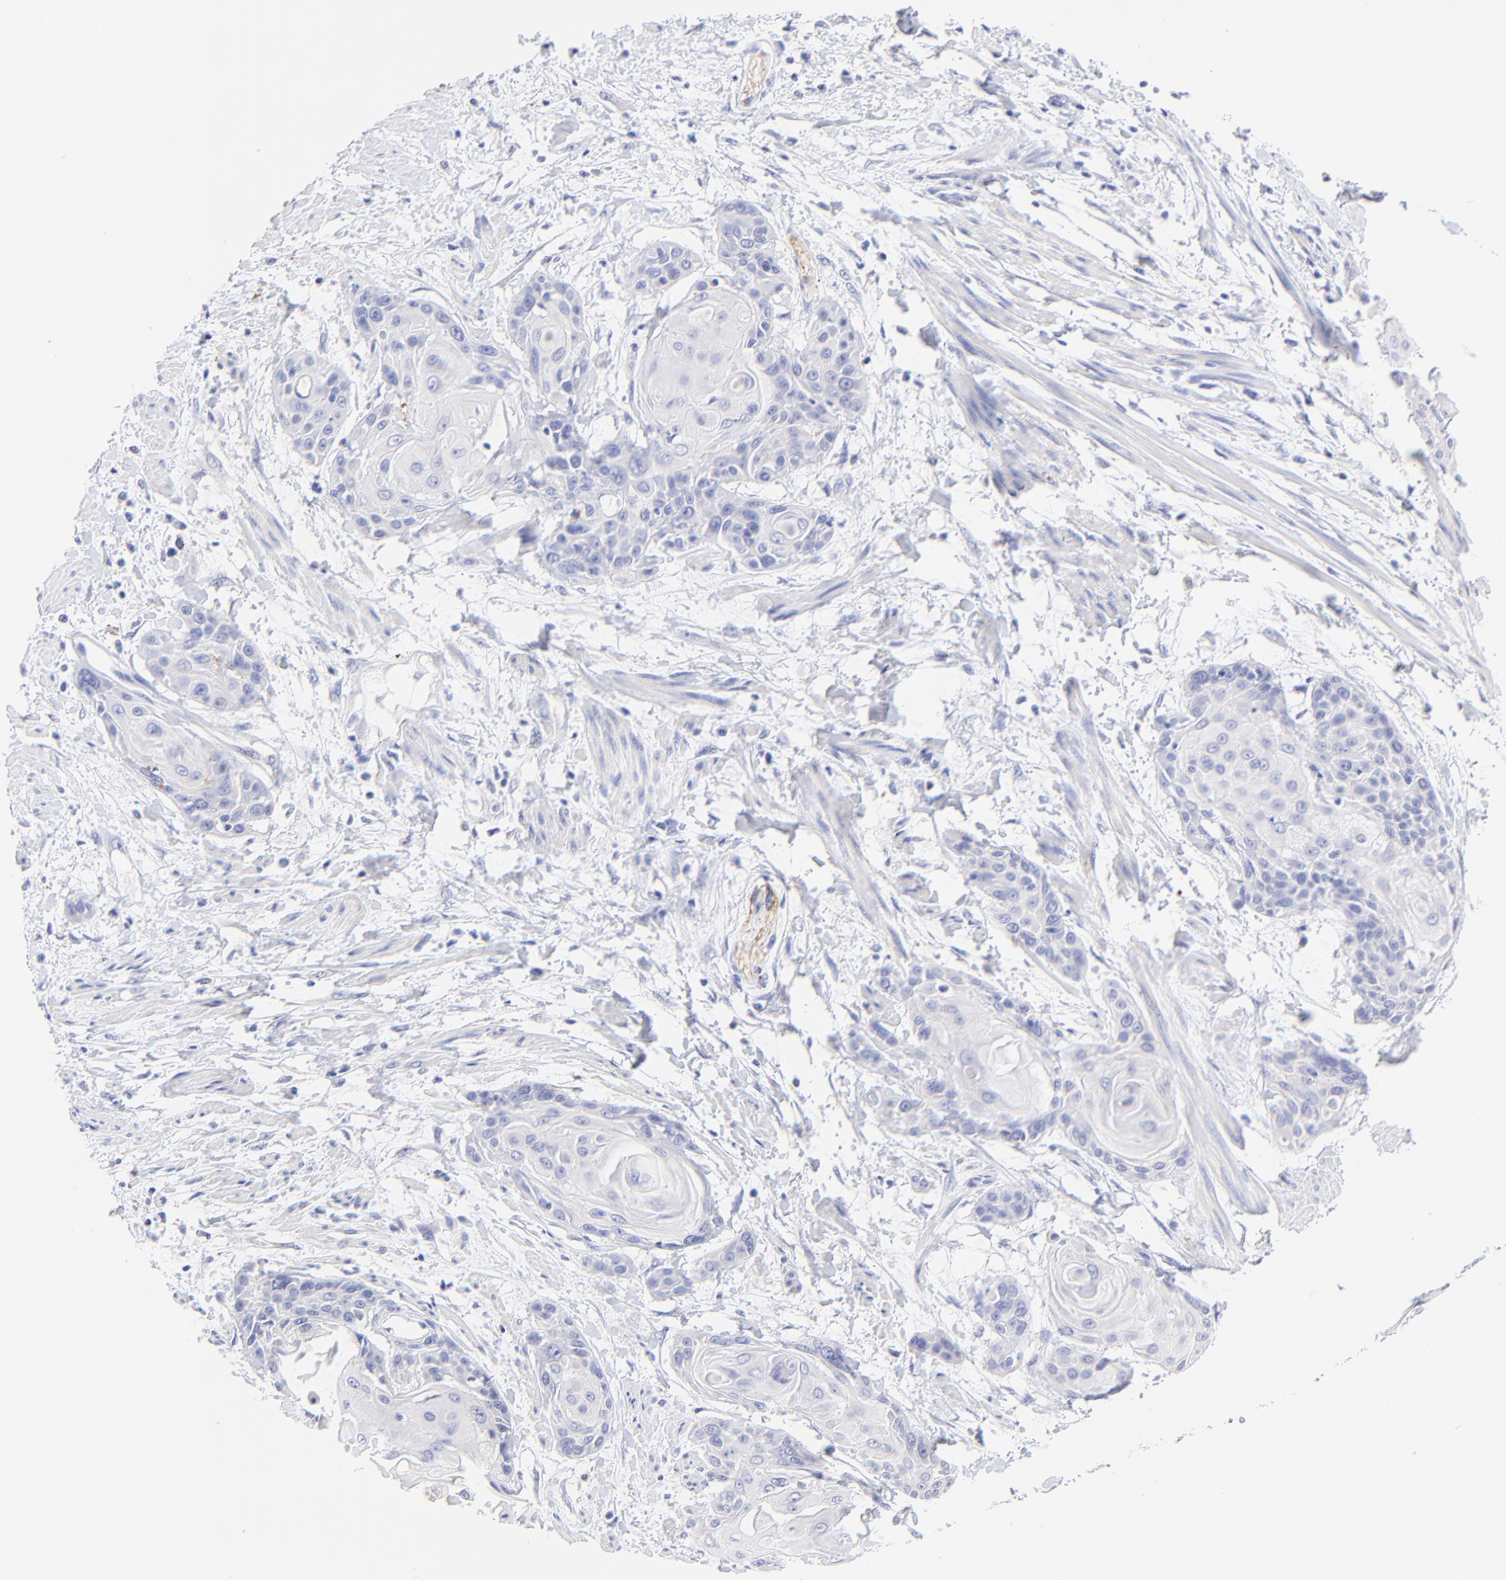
{"staining": {"intensity": "negative", "quantity": "none", "location": "none"}, "tissue": "cervical cancer", "cell_type": "Tumor cells", "image_type": "cancer", "snomed": [{"axis": "morphology", "description": "Squamous cell carcinoma, NOS"}, {"axis": "topography", "description": "Cervix"}], "caption": "Immunohistochemistry (IHC) of human cervical cancer shows no positivity in tumor cells. (IHC, brightfield microscopy, high magnification).", "gene": "RAB3A", "patient": {"sex": "female", "age": 57}}